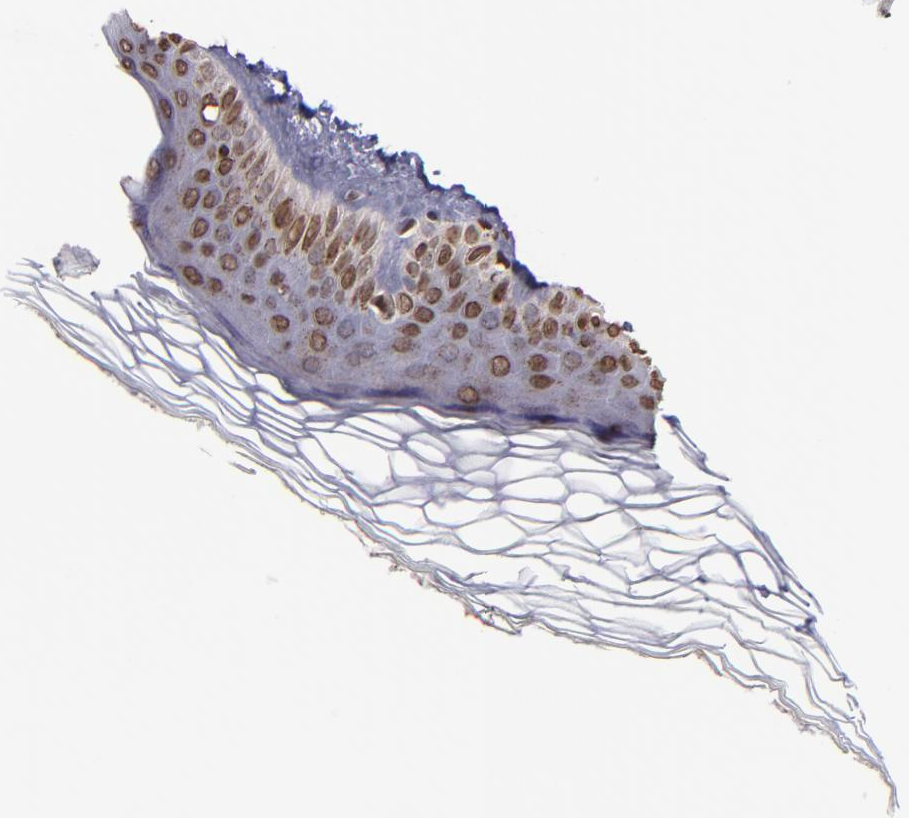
{"staining": {"intensity": "moderate", "quantity": "25%-75%", "location": "nuclear"}, "tissue": "skin", "cell_type": "Fibroblasts", "image_type": "normal", "snomed": [{"axis": "morphology", "description": "Normal tissue, NOS"}, {"axis": "topography", "description": "Skin"}], "caption": "This is a photomicrograph of IHC staining of unremarkable skin, which shows moderate staining in the nuclear of fibroblasts.", "gene": "CSDC2", "patient": {"sex": "female", "age": 19}}